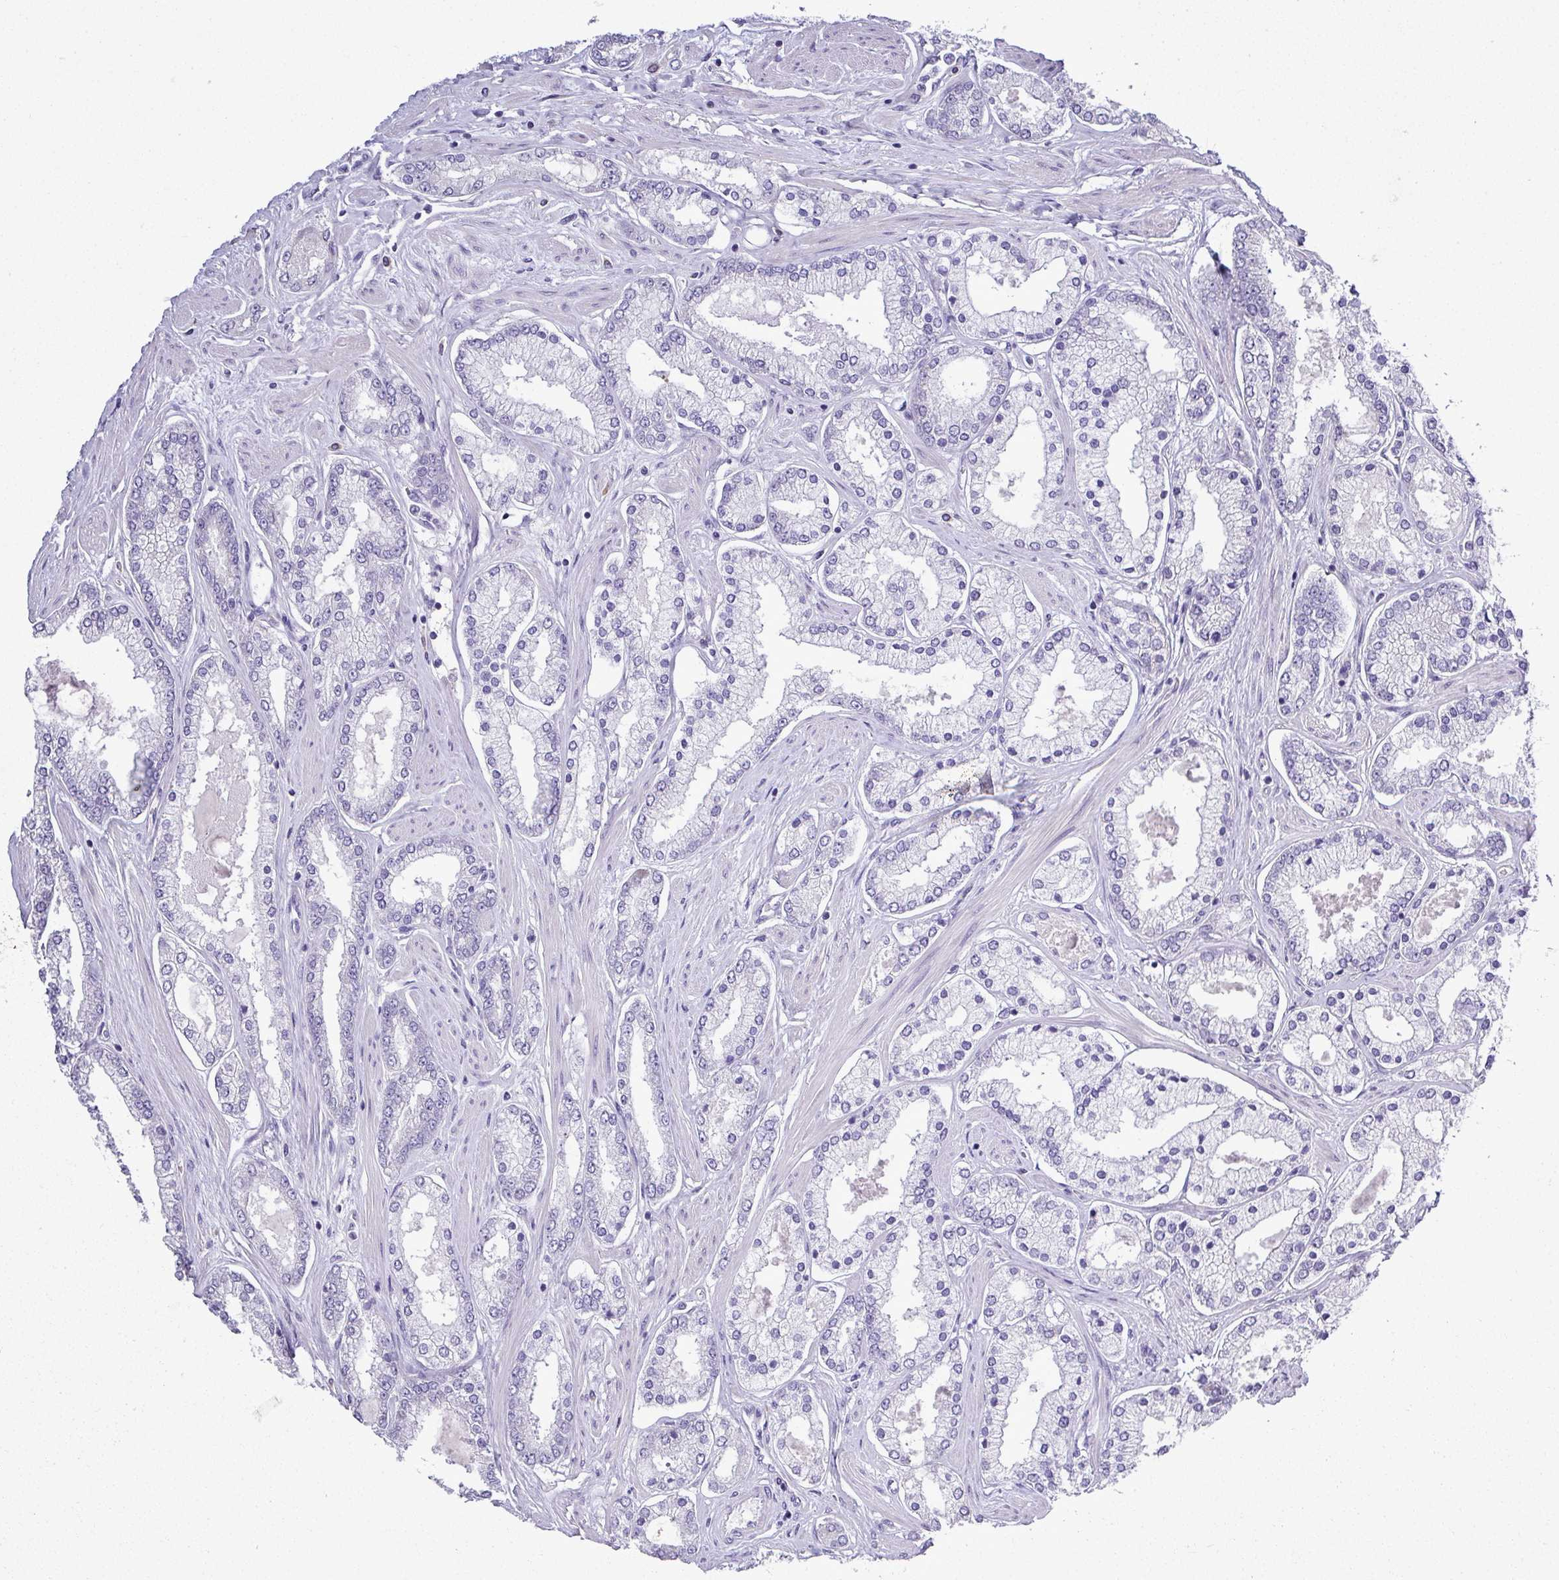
{"staining": {"intensity": "negative", "quantity": "none", "location": "none"}, "tissue": "prostate cancer", "cell_type": "Tumor cells", "image_type": "cancer", "snomed": [{"axis": "morphology", "description": "Adenocarcinoma, Low grade"}, {"axis": "topography", "description": "Prostate"}], "caption": "Immunohistochemistry of prostate cancer (adenocarcinoma (low-grade)) demonstrates no staining in tumor cells. (IHC, brightfield microscopy, high magnification).", "gene": "STAT5A", "patient": {"sex": "male", "age": 42}}